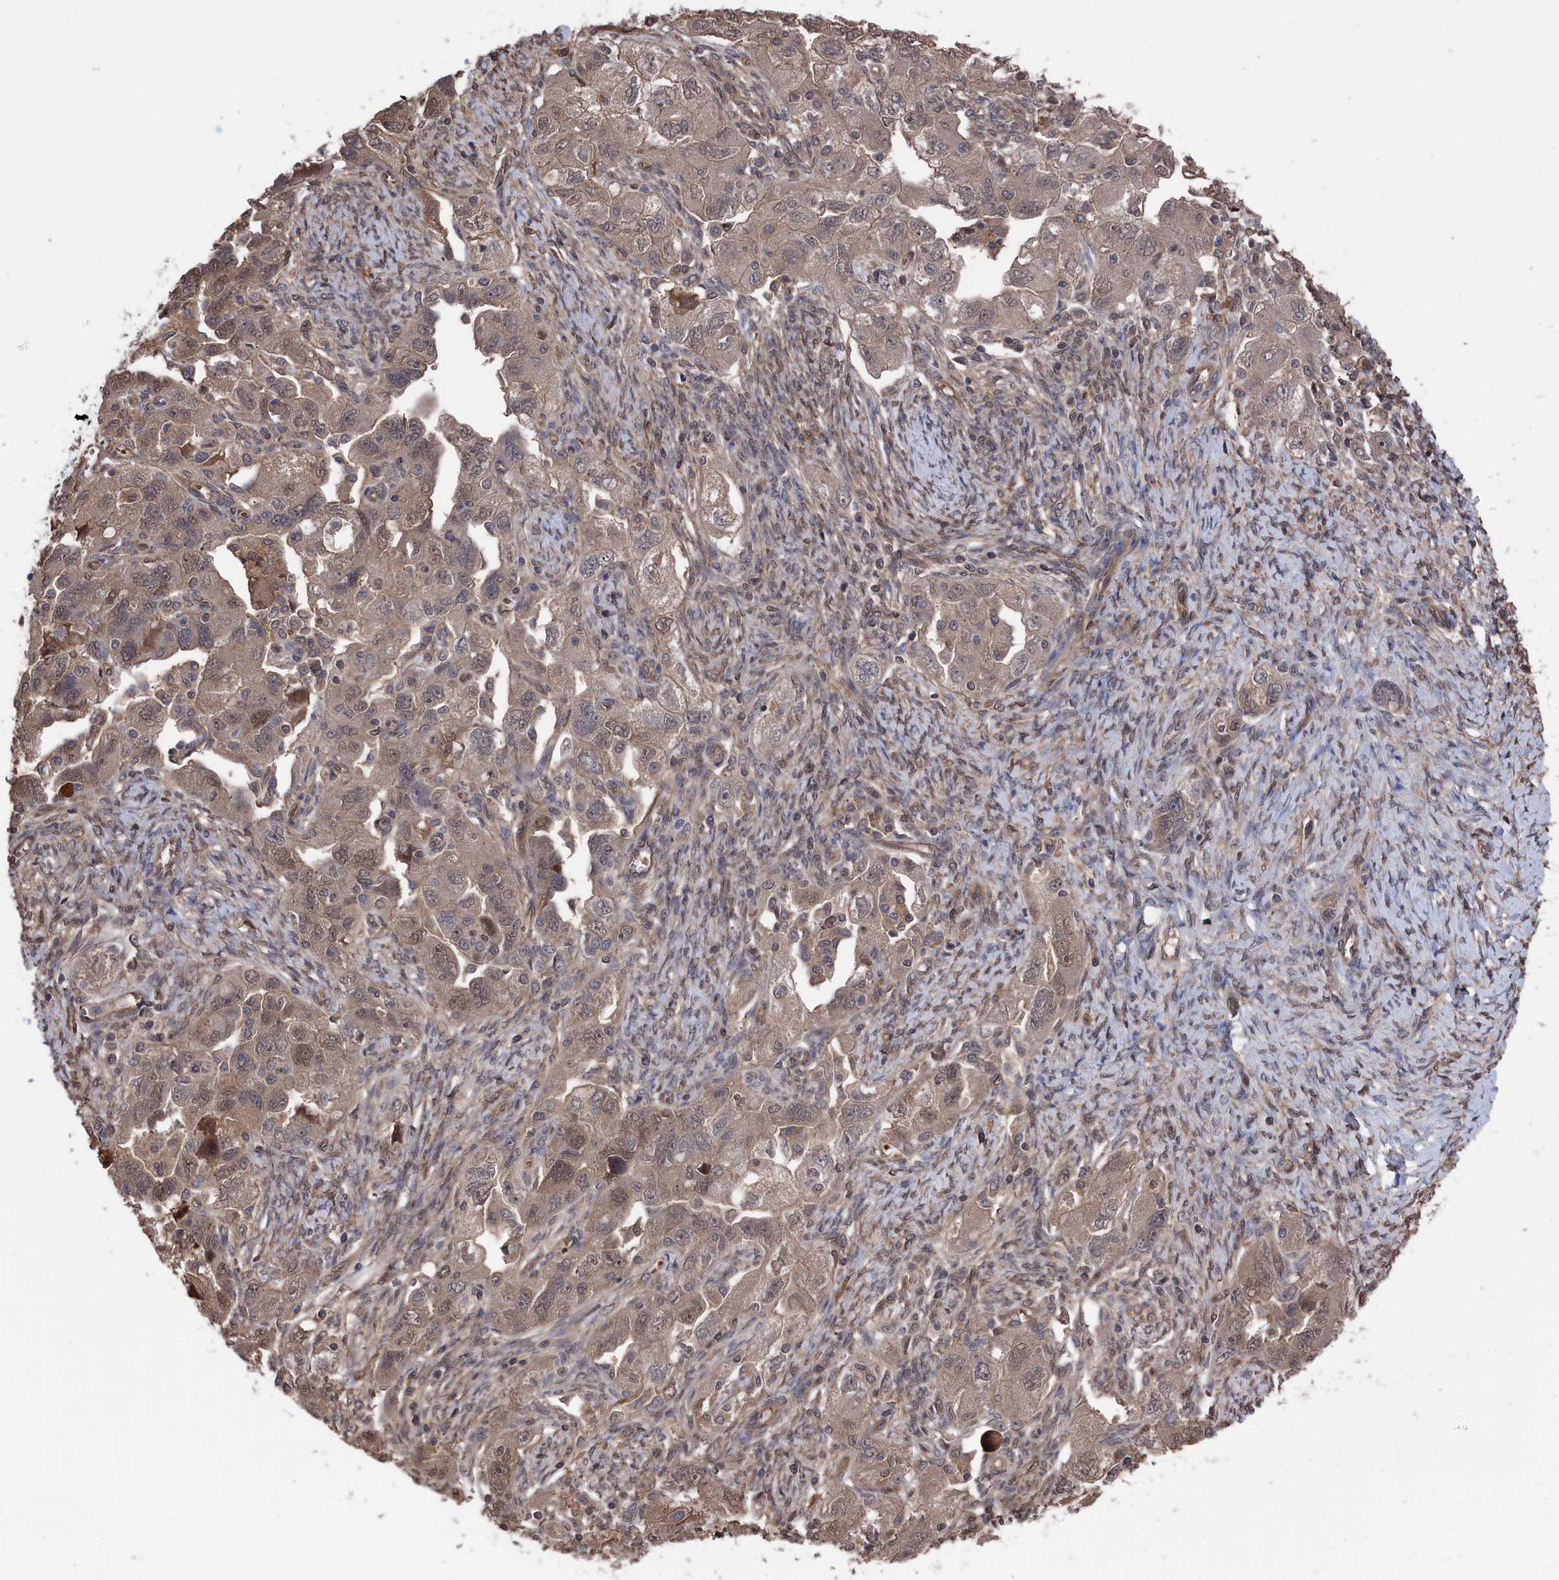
{"staining": {"intensity": "weak", "quantity": "25%-75%", "location": "cytoplasmic/membranous,nuclear"}, "tissue": "ovarian cancer", "cell_type": "Tumor cells", "image_type": "cancer", "snomed": [{"axis": "morphology", "description": "Carcinoma, NOS"}, {"axis": "morphology", "description": "Cystadenocarcinoma, serous, NOS"}, {"axis": "topography", "description": "Ovary"}], "caption": "Tumor cells reveal low levels of weak cytoplasmic/membranous and nuclear expression in about 25%-75% of cells in ovarian carcinoma.", "gene": "NUTF2", "patient": {"sex": "female", "age": 69}}